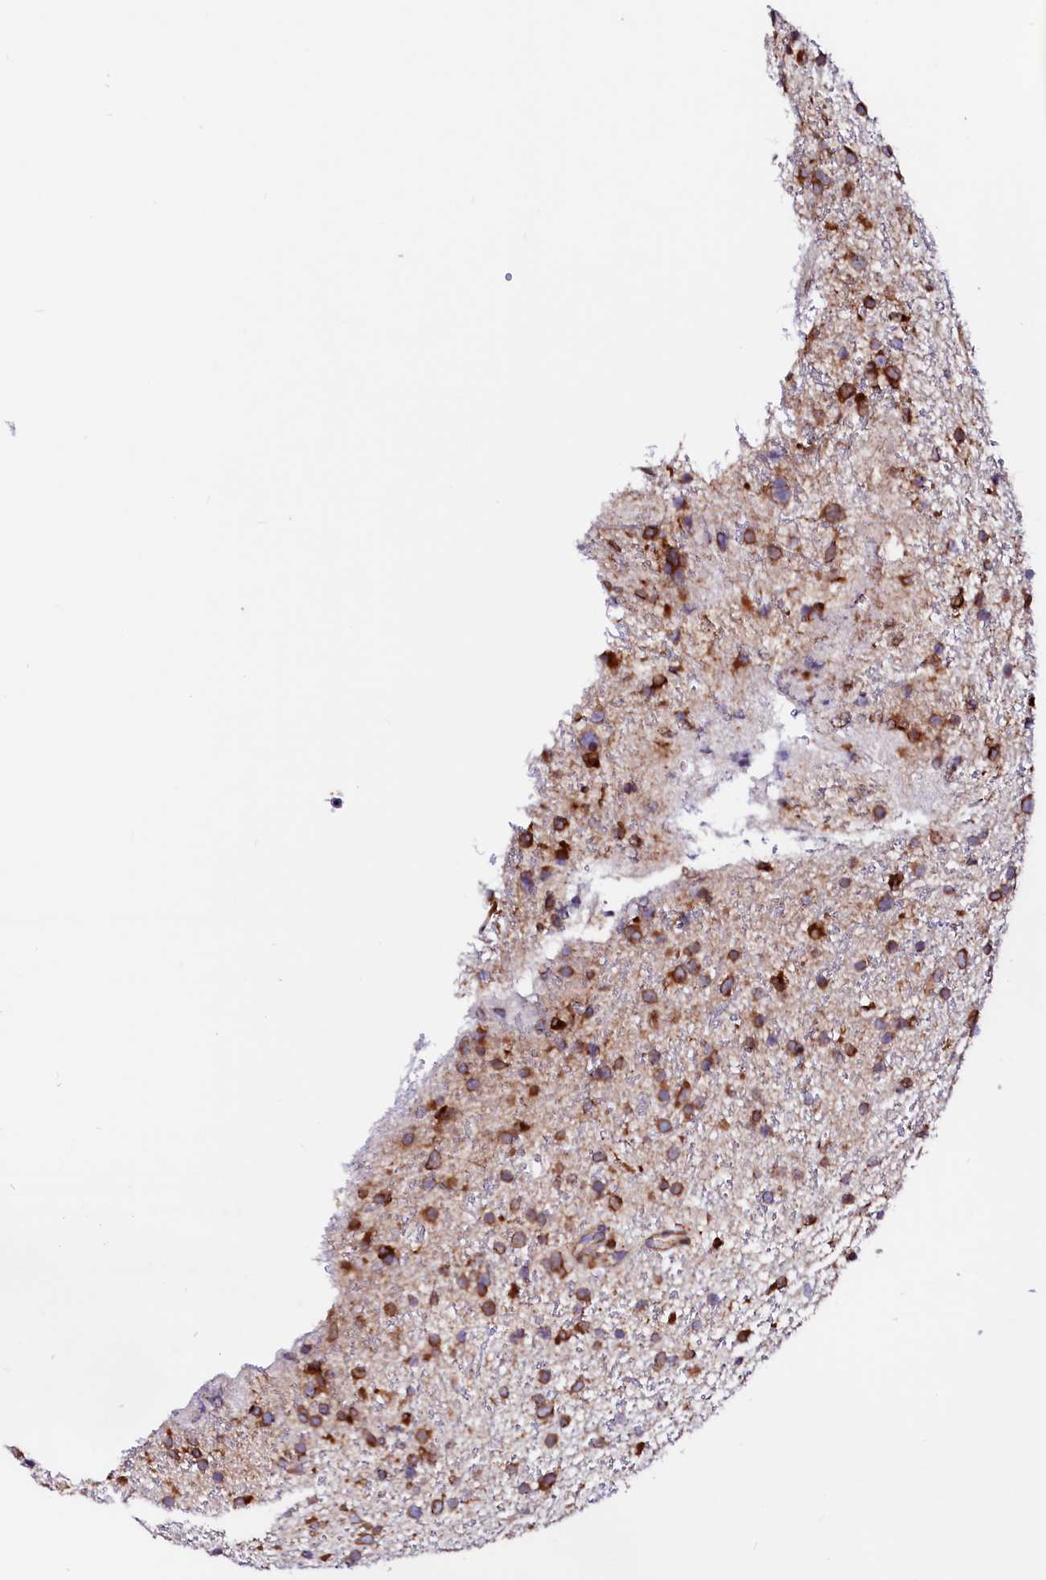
{"staining": {"intensity": "strong", "quantity": ">75%", "location": "cytoplasmic/membranous"}, "tissue": "glioma", "cell_type": "Tumor cells", "image_type": "cancer", "snomed": [{"axis": "morphology", "description": "Glioma, malignant, Low grade"}, {"axis": "topography", "description": "Cerebral cortex"}], "caption": "Glioma was stained to show a protein in brown. There is high levels of strong cytoplasmic/membranous positivity in approximately >75% of tumor cells.", "gene": "DERL1", "patient": {"sex": "female", "age": 39}}